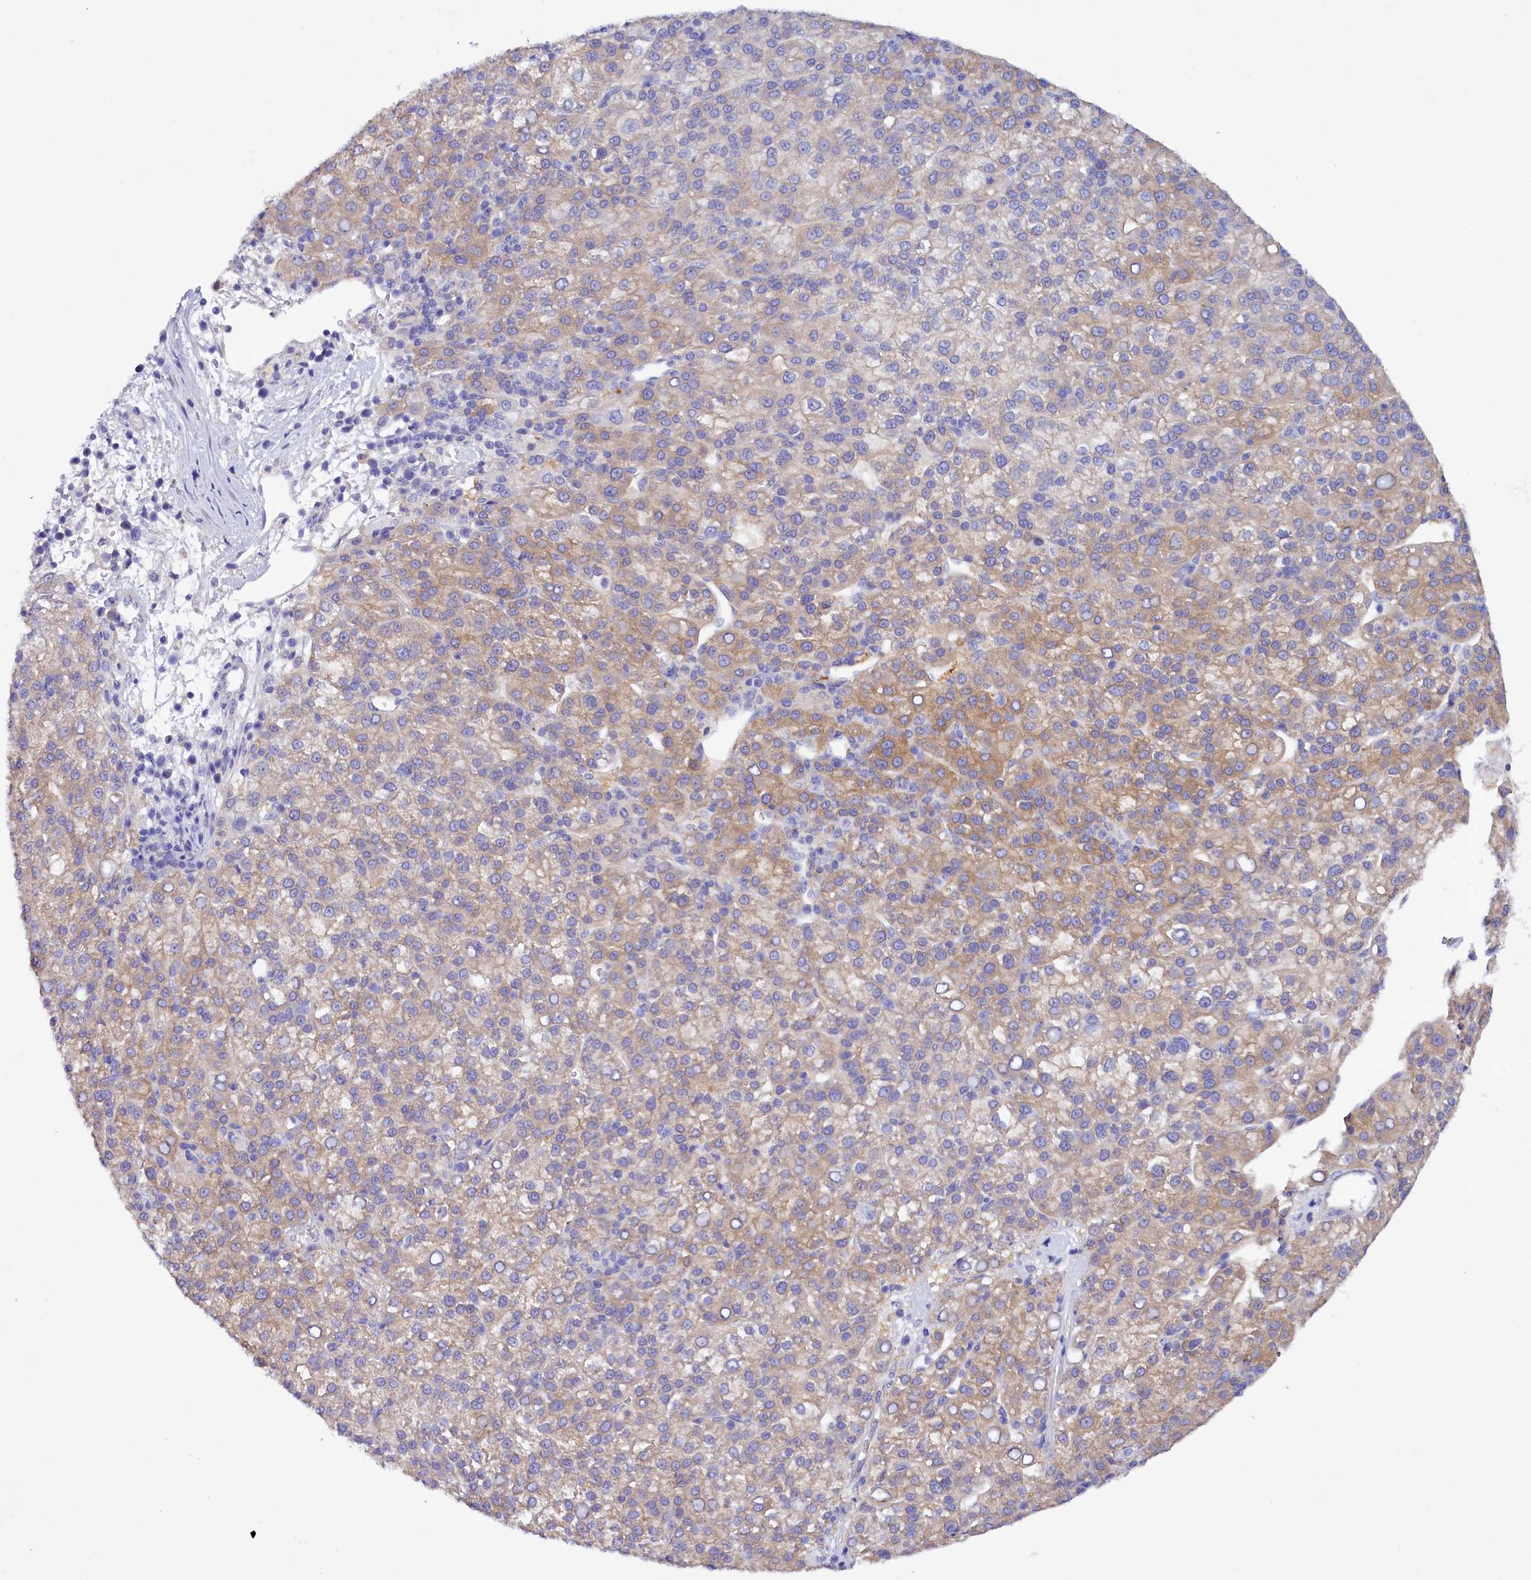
{"staining": {"intensity": "moderate", "quantity": "<25%", "location": "cytoplasmic/membranous"}, "tissue": "liver cancer", "cell_type": "Tumor cells", "image_type": "cancer", "snomed": [{"axis": "morphology", "description": "Carcinoma, Hepatocellular, NOS"}, {"axis": "topography", "description": "Liver"}], "caption": "This is a micrograph of IHC staining of liver cancer, which shows moderate positivity in the cytoplasmic/membranous of tumor cells.", "gene": "FAAP20", "patient": {"sex": "female", "age": 58}}